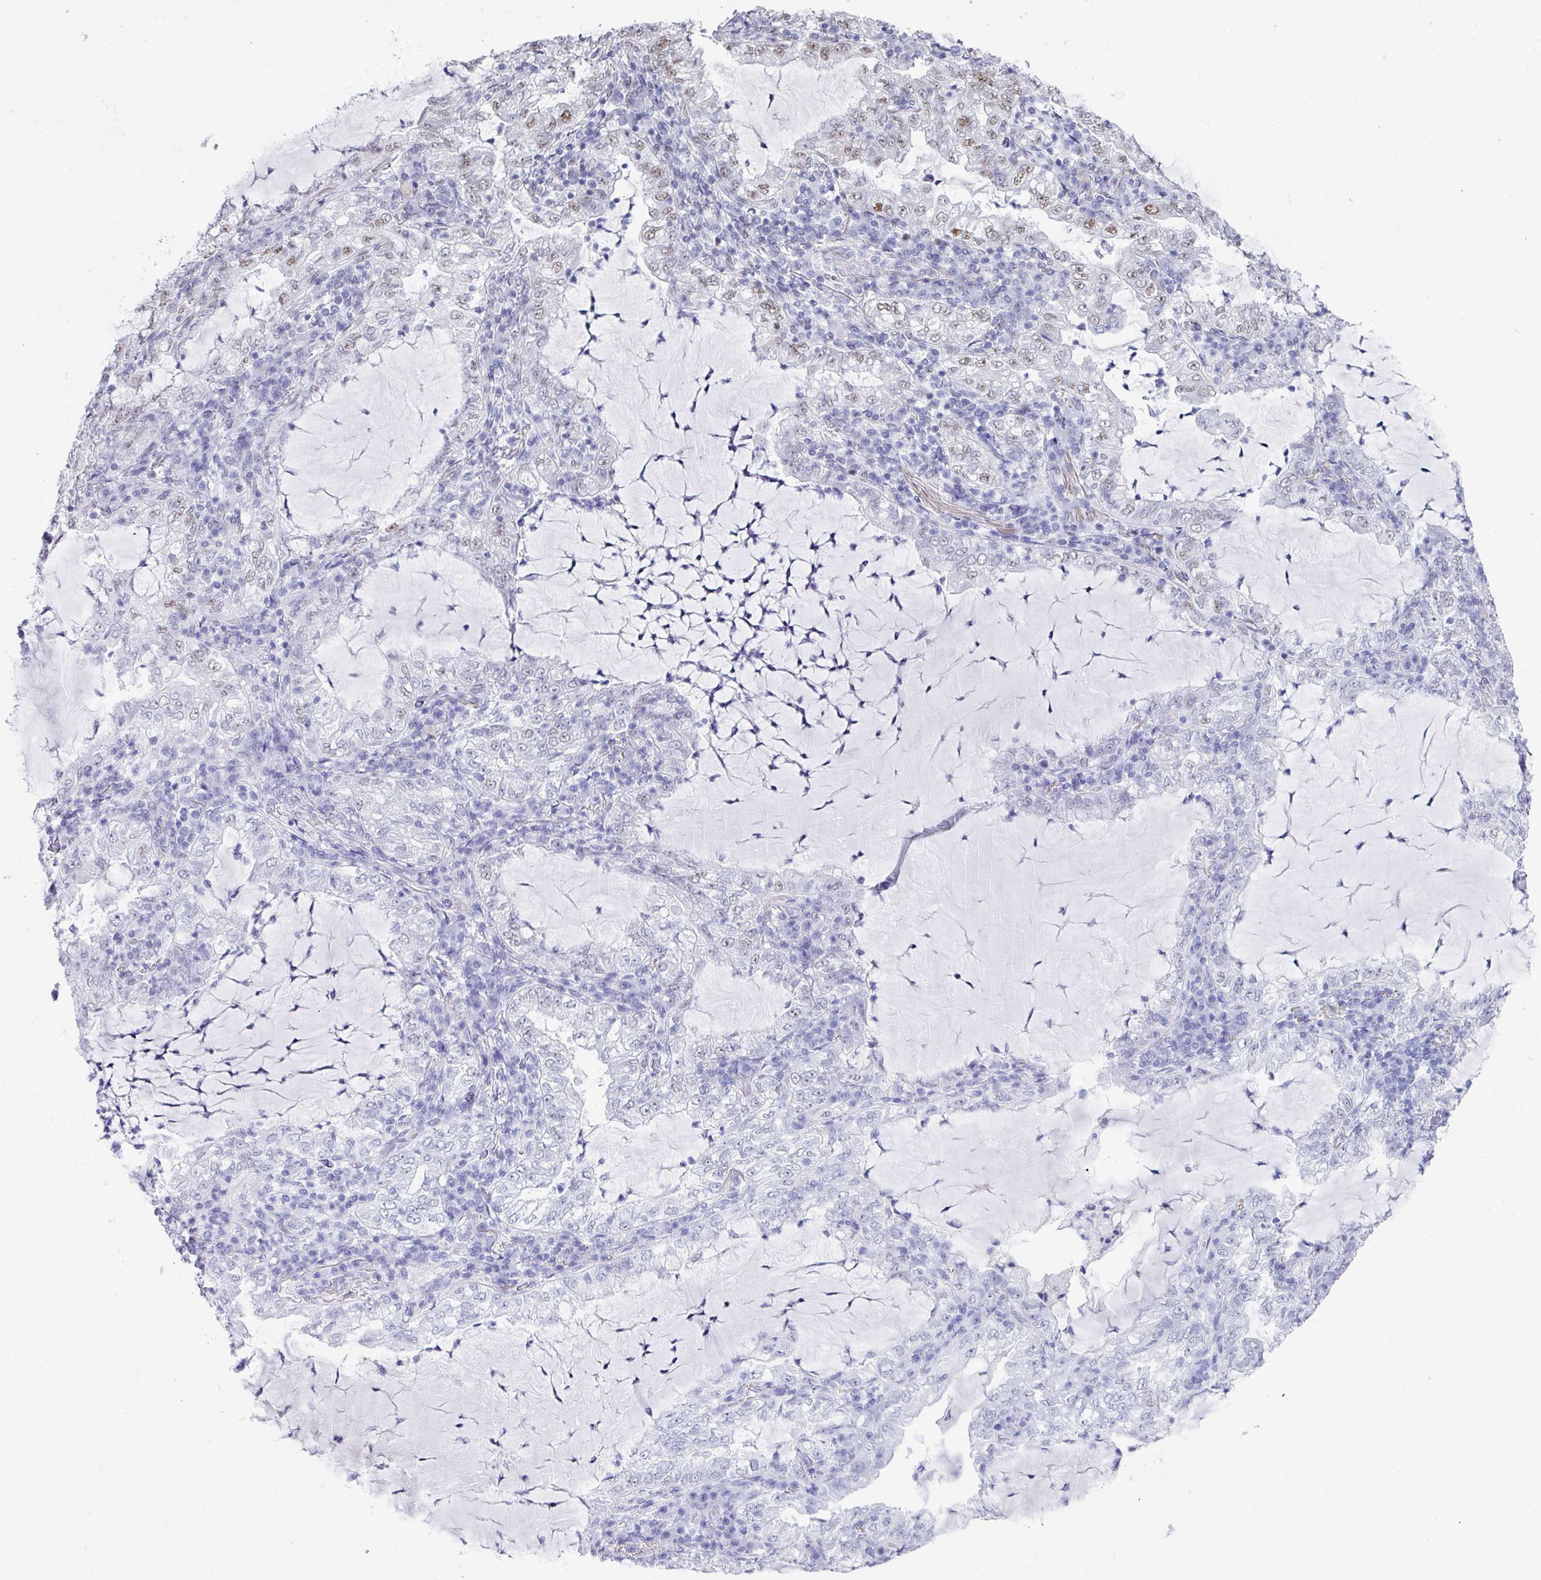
{"staining": {"intensity": "weak", "quantity": "<25%", "location": "nuclear"}, "tissue": "lung cancer", "cell_type": "Tumor cells", "image_type": "cancer", "snomed": [{"axis": "morphology", "description": "Adenocarcinoma, NOS"}, {"axis": "topography", "description": "Lung"}], "caption": "An immunohistochemistry histopathology image of adenocarcinoma (lung) is shown. There is no staining in tumor cells of adenocarcinoma (lung). (Brightfield microscopy of DAB IHC at high magnification).", "gene": "PUF60", "patient": {"sex": "female", "age": 73}}